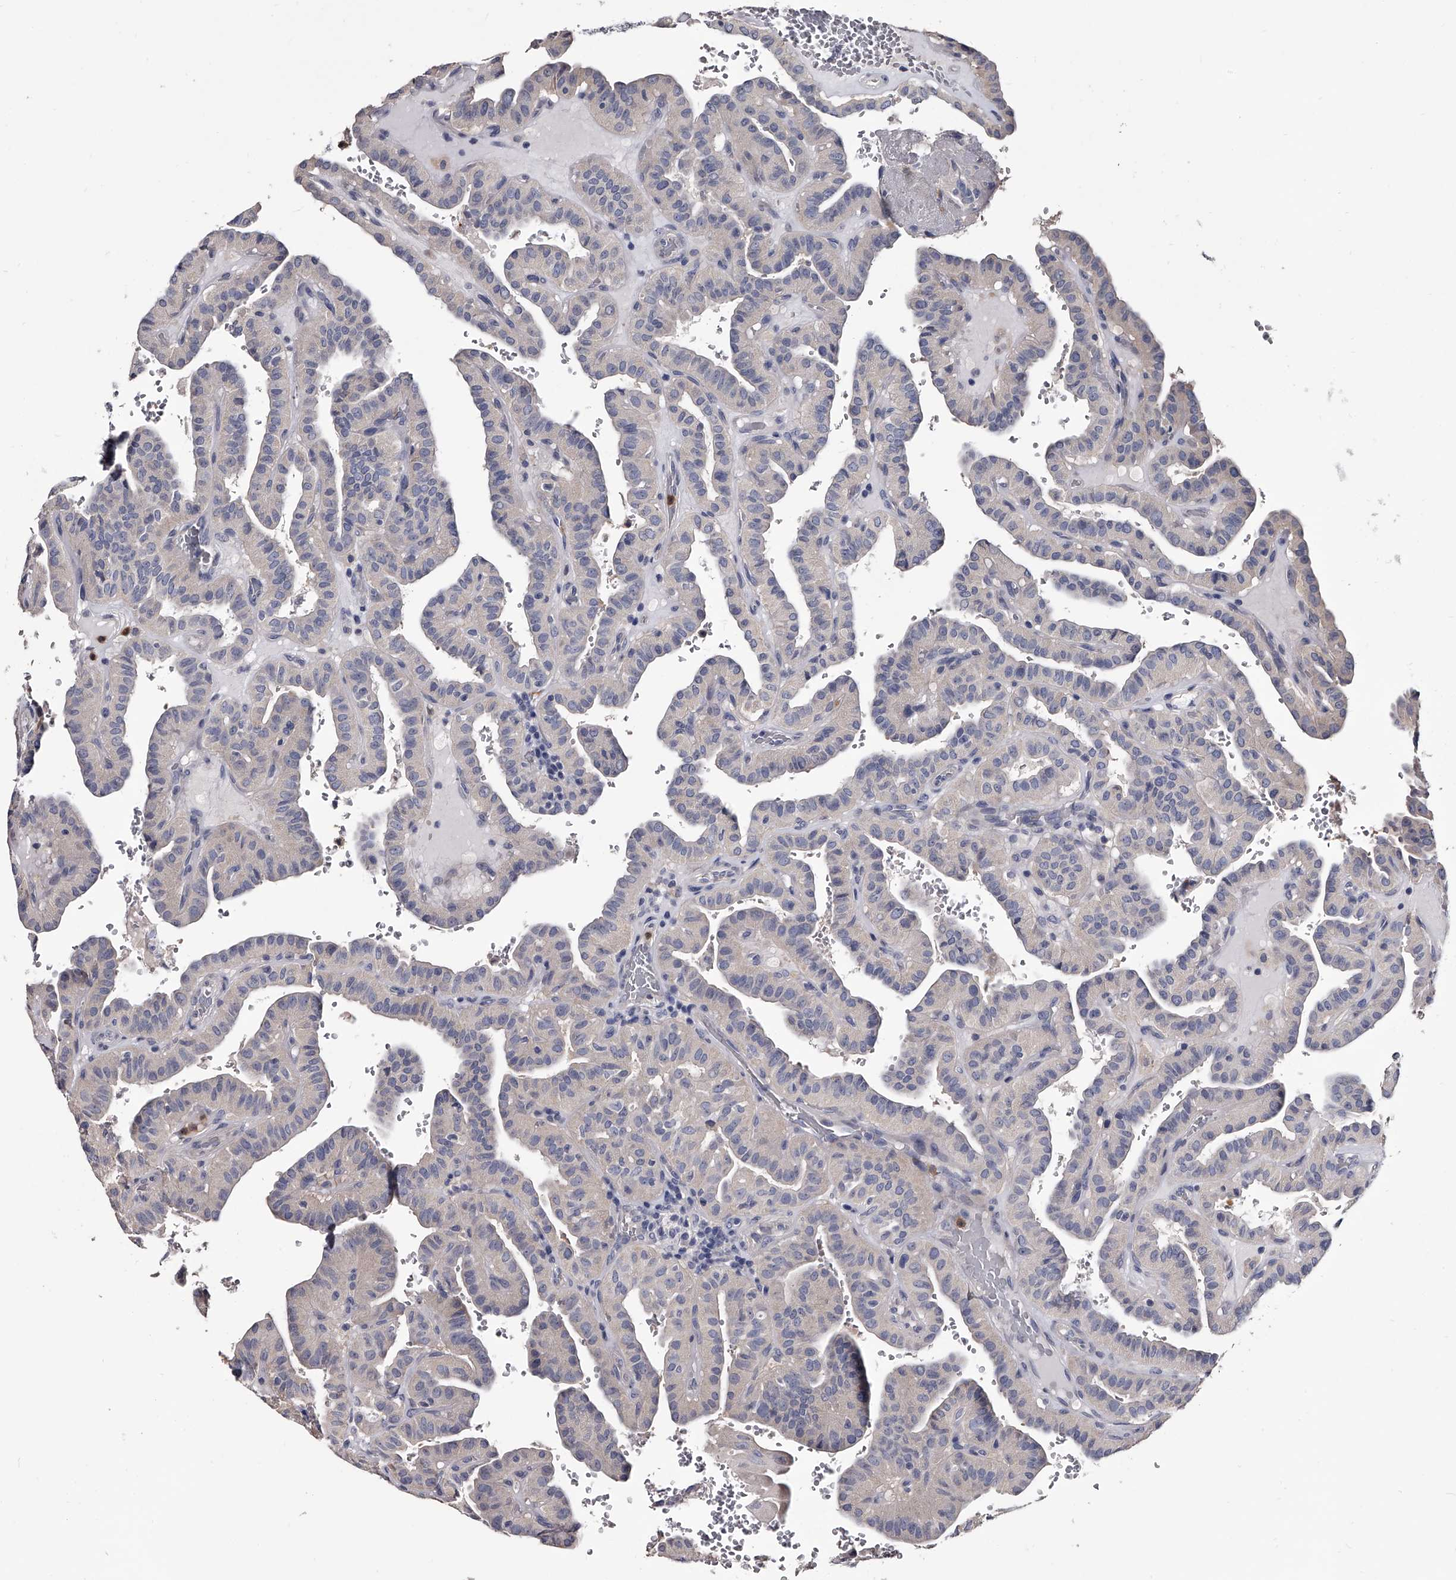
{"staining": {"intensity": "negative", "quantity": "none", "location": "none"}, "tissue": "thyroid cancer", "cell_type": "Tumor cells", "image_type": "cancer", "snomed": [{"axis": "morphology", "description": "Papillary adenocarcinoma, NOS"}, {"axis": "topography", "description": "Thyroid gland"}], "caption": "A histopathology image of papillary adenocarcinoma (thyroid) stained for a protein displays no brown staining in tumor cells. (IHC, brightfield microscopy, high magnification).", "gene": "GAPVD1", "patient": {"sex": "male", "age": 77}}